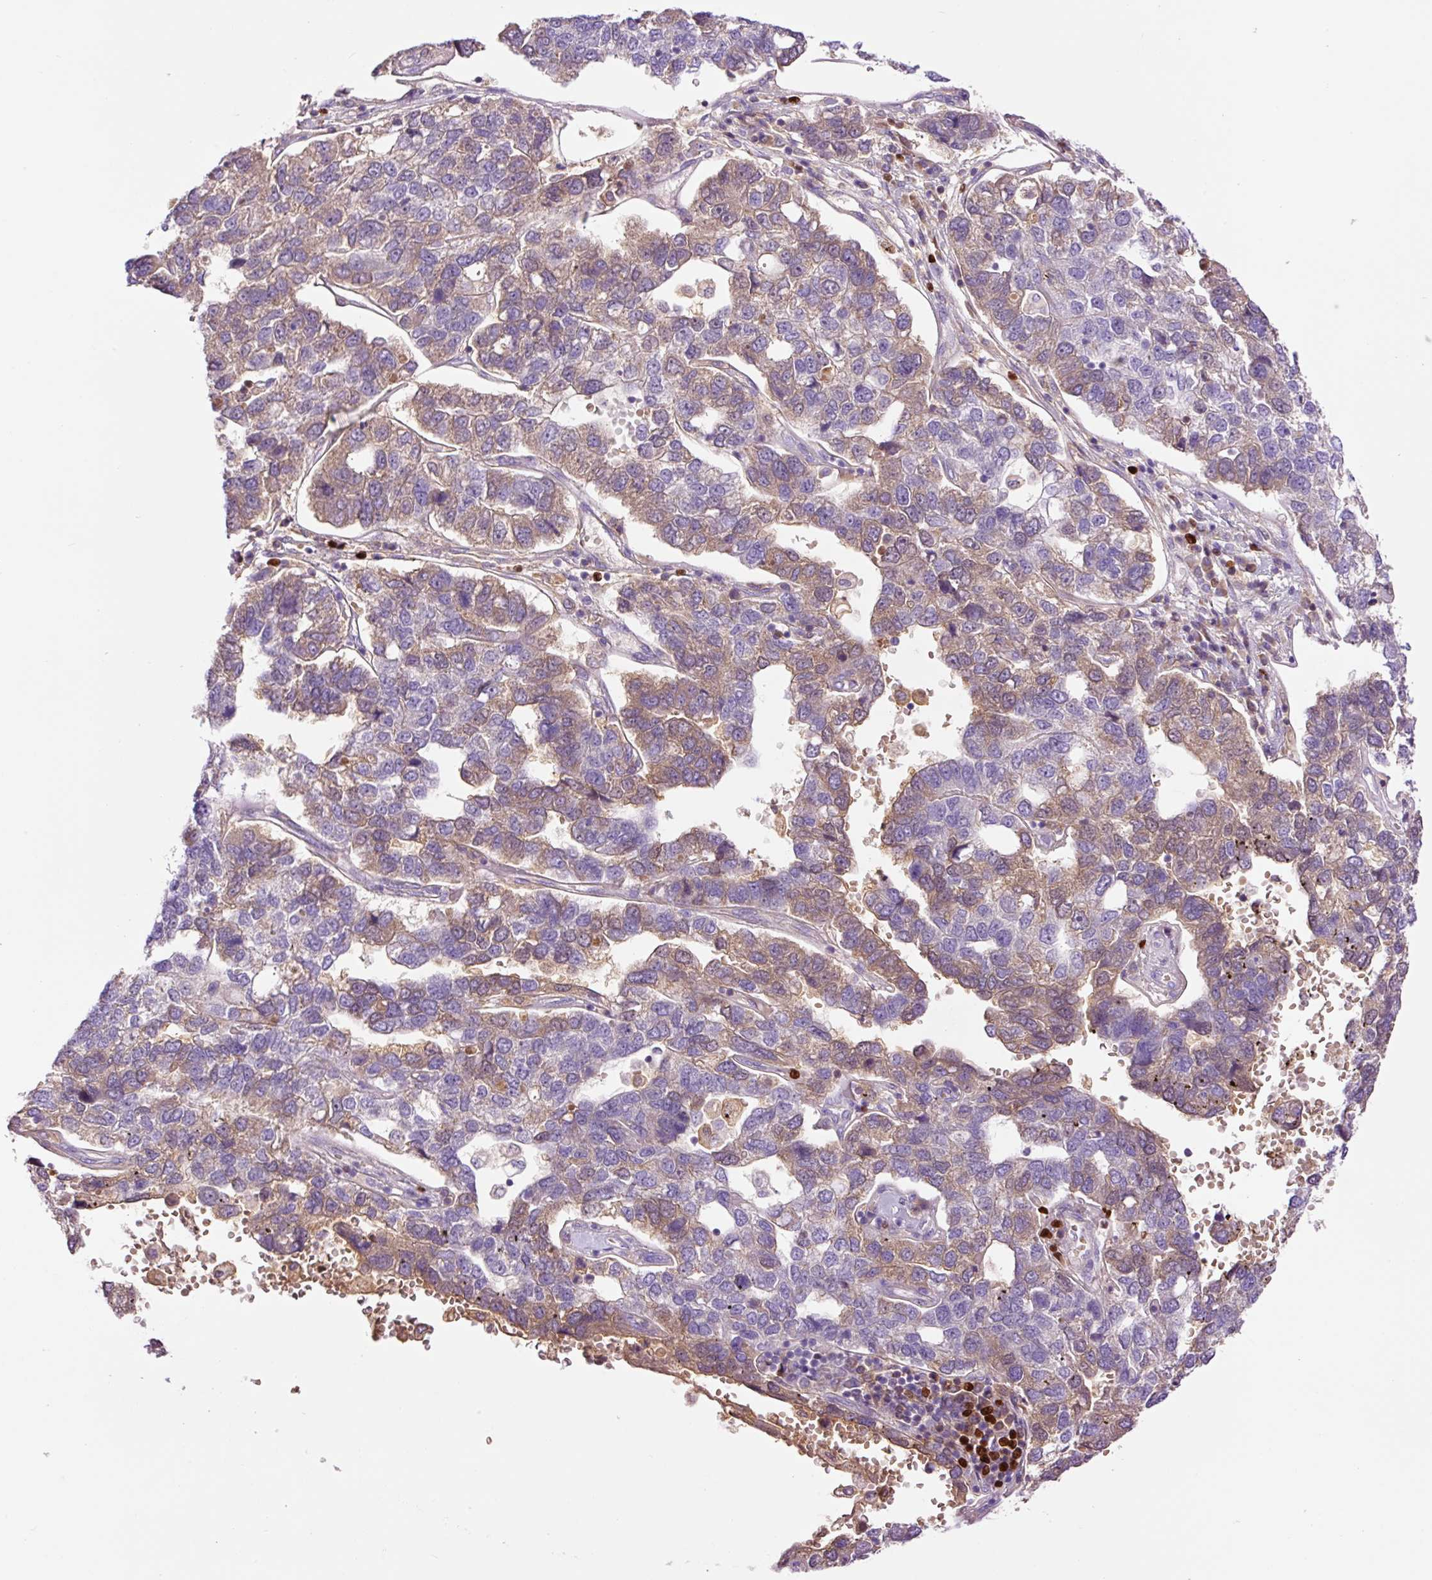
{"staining": {"intensity": "weak", "quantity": "25%-75%", "location": "cytoplasmic/membranous"}, "tissue": "pancreatic cancer", "cell_type": "Tumor cells", "image_type": "cancer", "snomed": [{"axis": "morphology", "description": "Adenocarcinoma, NOS"}, {"axis": "topography", "description": "Pancreas"}], "caption": "High-power microscopy captured an IHC image of adenocarcinoma (pancreatic), revealing weak cytoplasmic/membranous staining in approximately 25%-75% of tumor cells. Using DAB (3,3'-diaminobenzidine) (brown) and hematoxylin (blue) stains, captured at high magnification using brightfield microscopy.", "gene": "DPPA4", "patient": {"sex": "female", "age": 61}}